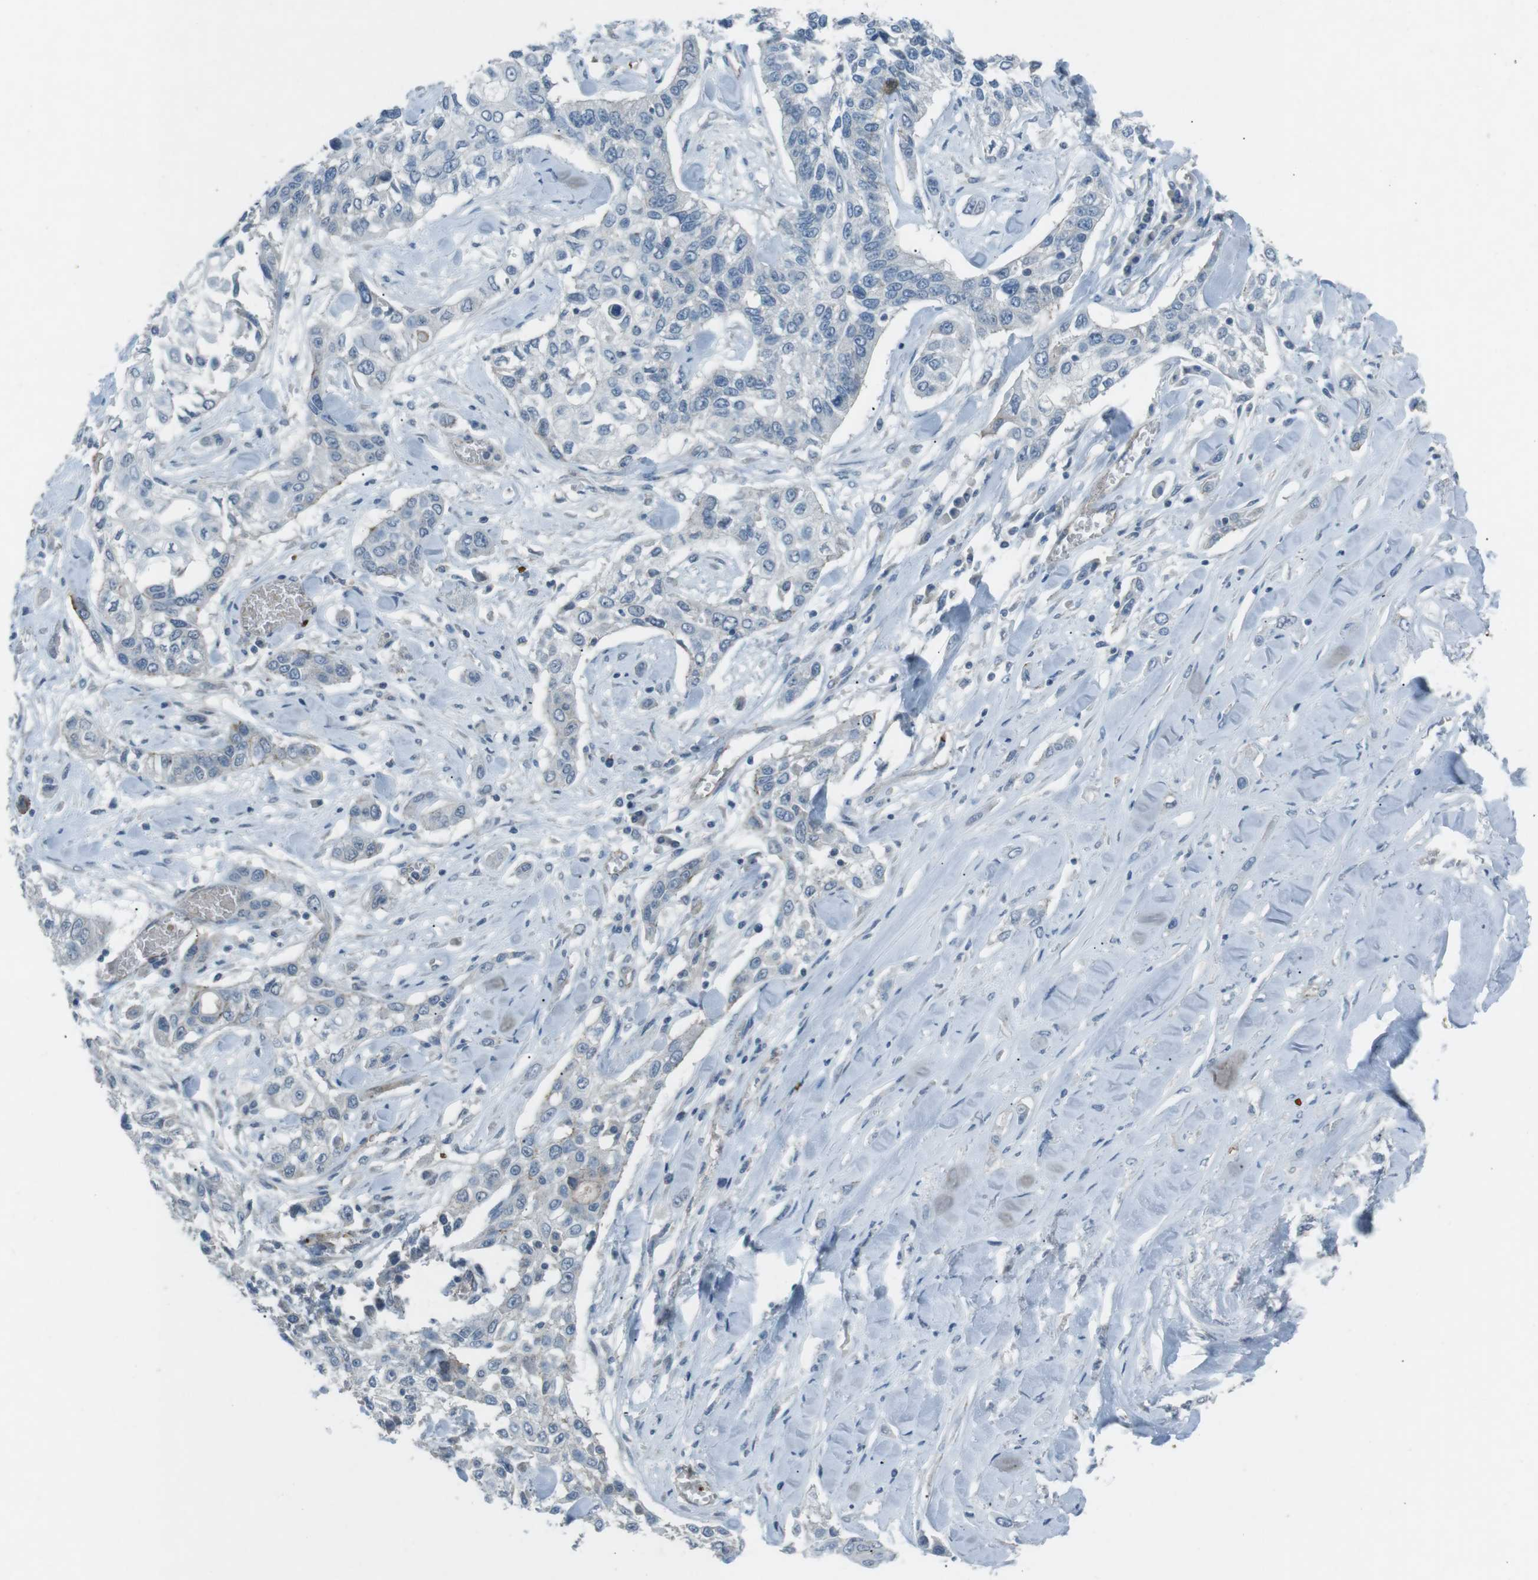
{"staining": {"intensity": "negative", "quantity": "none", "location": "none"}, "tissue": "lung cancer", "cell_type": "Tumor cells", "image_type": "cancer", "snomed": [{"axis": "morphology", "description": "Squamous cell carcinoma, NOS"}, {"axis": "topography", "description": "Lung"}], "caption": "This is an IHC image of lung cancer (squamous cell carcinoma). There is no positivity in tumor cells.", "gene": "SPTA1", "patient": {"sex": "male", "age": 71}}